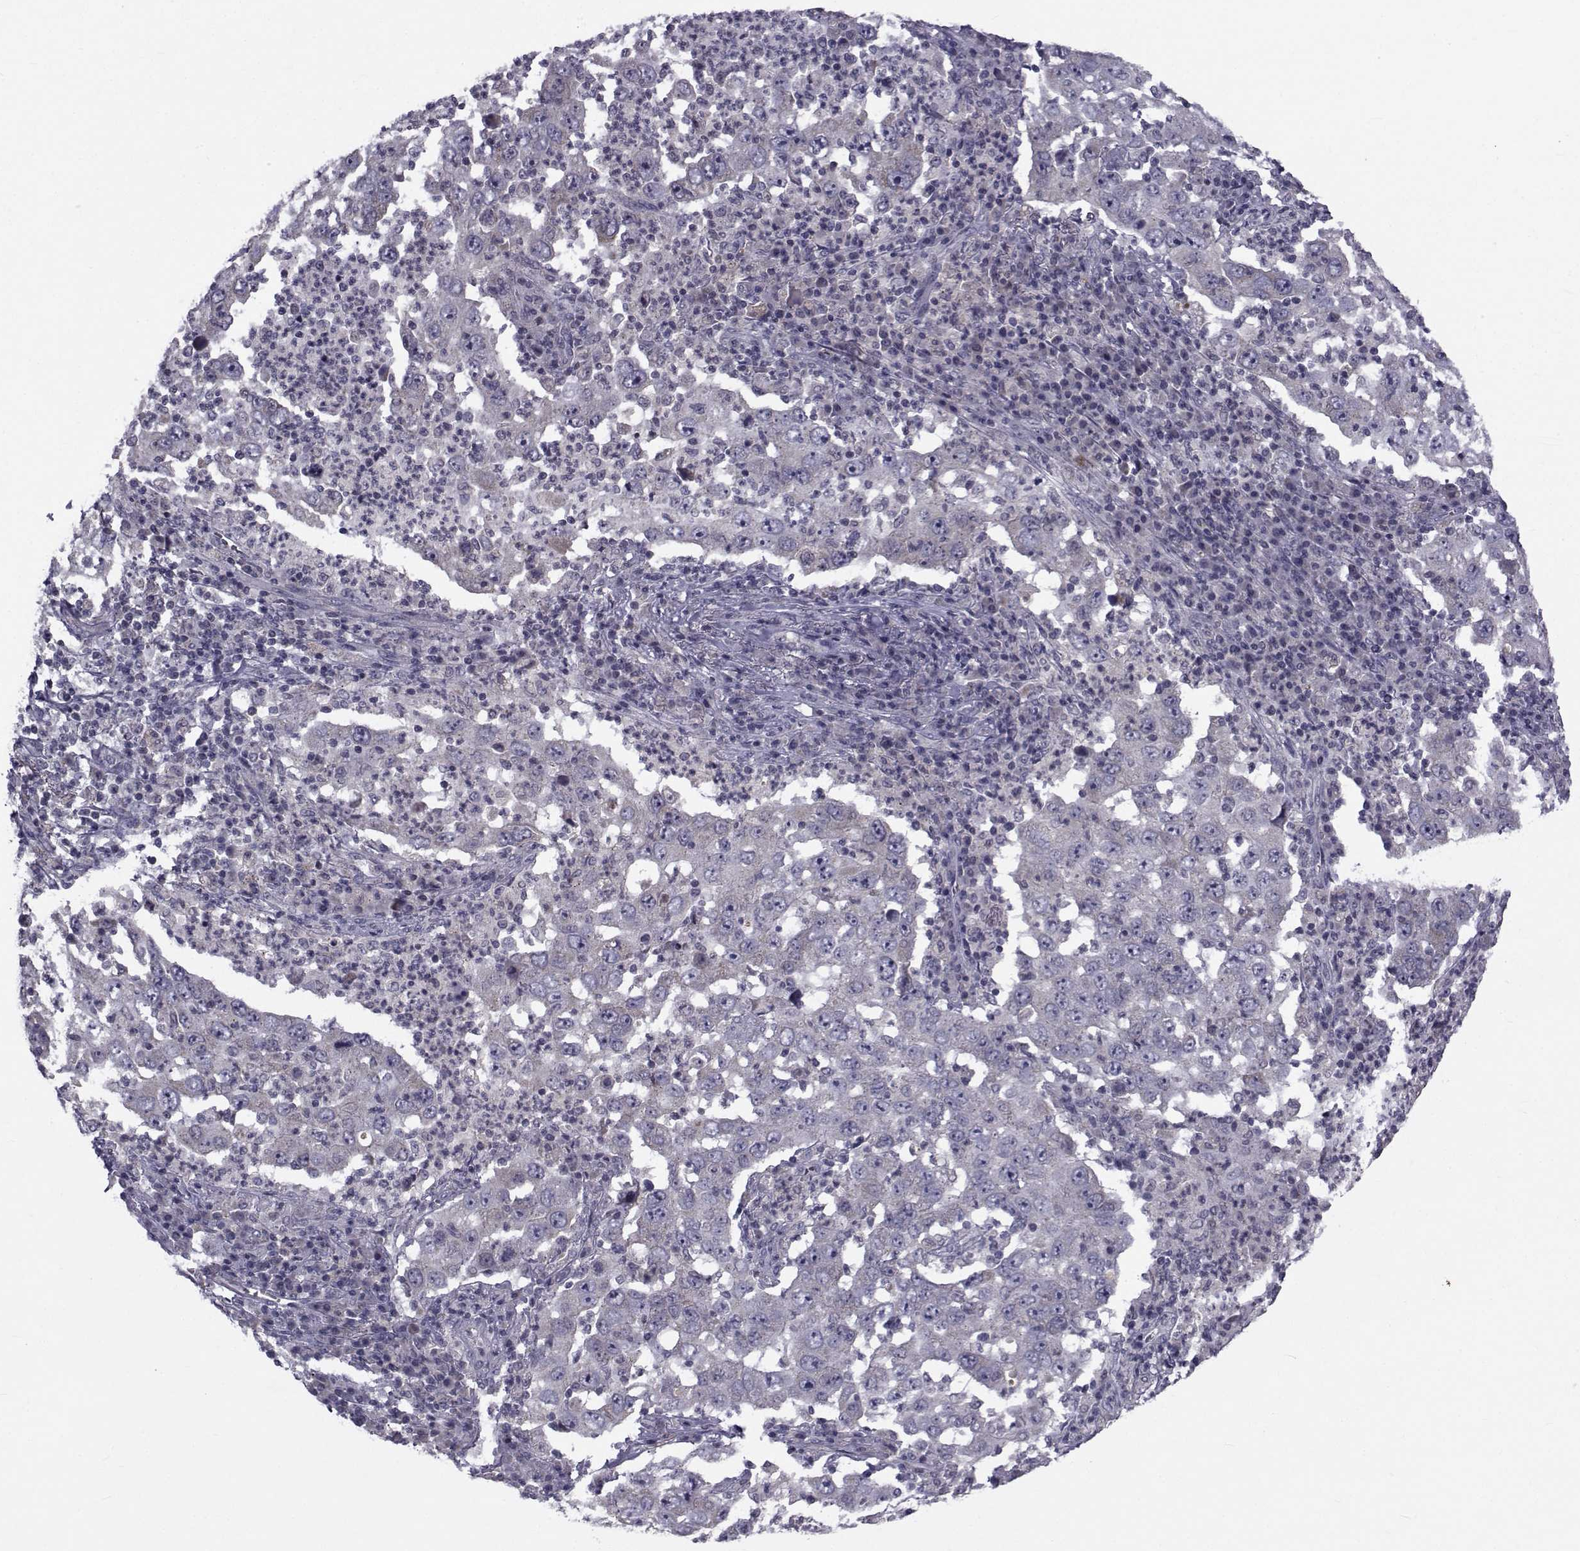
{"staining": {"intensity": "negative", "quantity": "none", "location": "none"}, "tissue": "lung cancer", "cell_type": "Tumor cells", "image_type": "cancer", "snomed": [{"axis": "morphology", "description": "Adenocarcinoma, NOS"}, {"axis": "topography", "description": "Lung"}], "caption": "Tumor cells show no significant protein positivity in adenocarcinoma (lung).", "gene": "ANGPT1", "patient": {"sex": "male", "age": 73}}